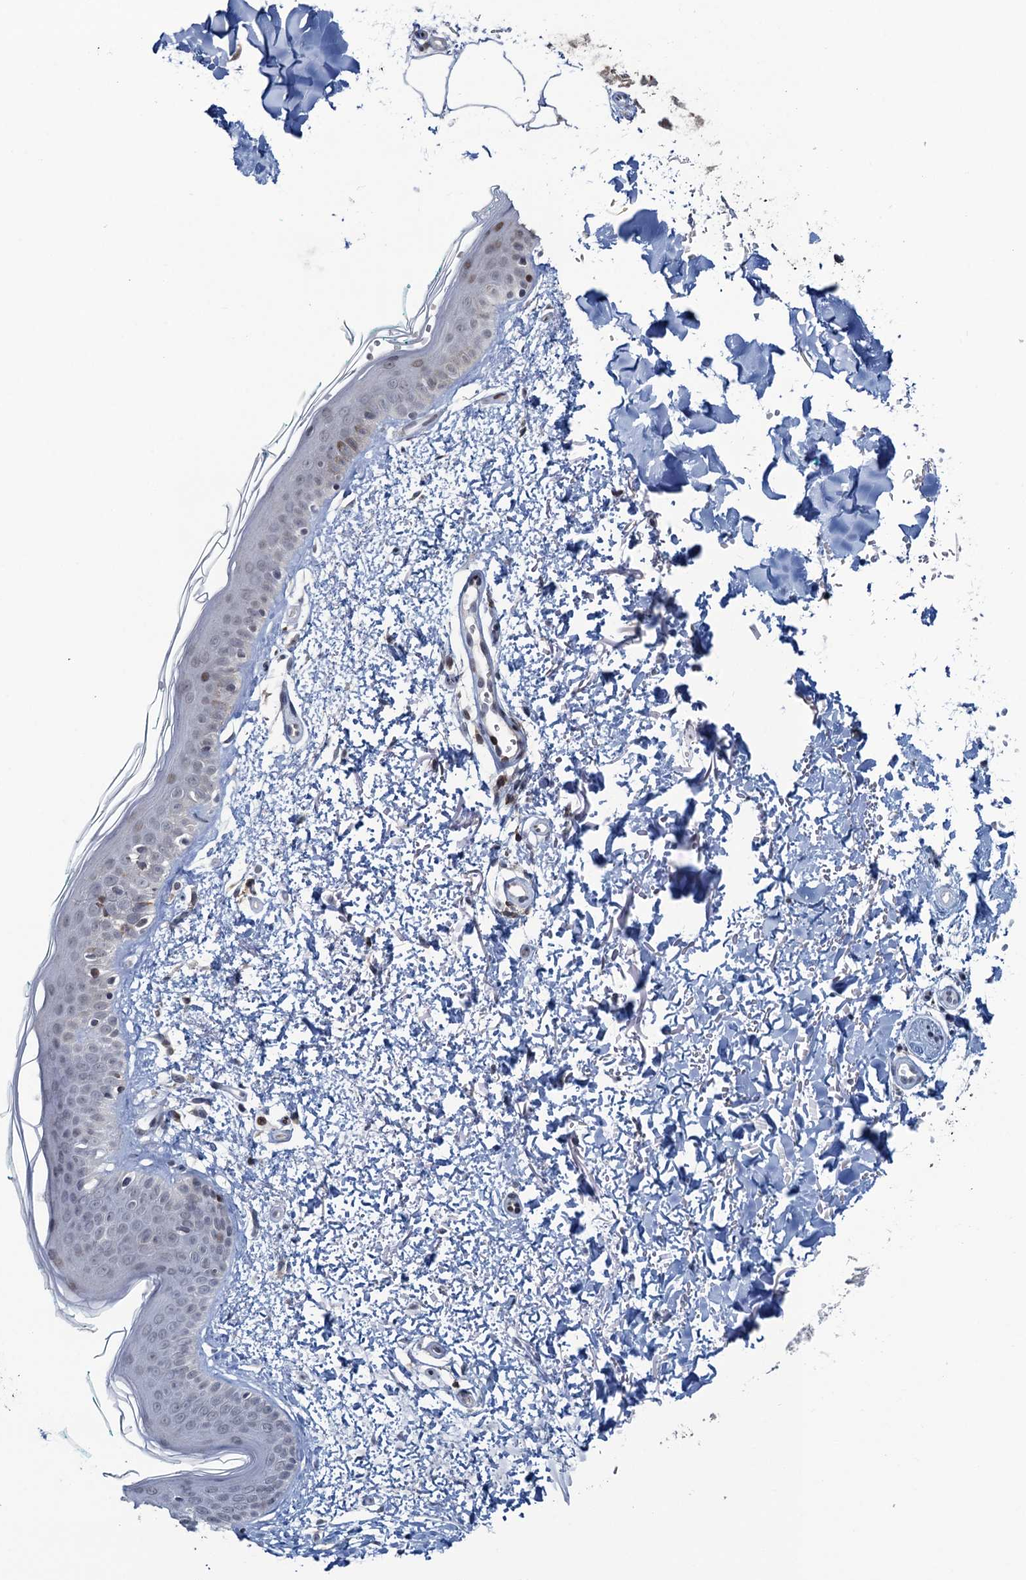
{"staining": {"intensity": "negative", "quantity": "none", "location": "none"}, "tissue": "skin", "cell_type": "Fibroblasts", "image_type": "normal", "snomed": [{"axis": "morphology", "description": "Normal tissue, NOS"}, {"axis": "topography", "description": "Skin"}], "caption": "DAB (3,3'-diaminobenzidine) immunohistochemical staining of benign human skin reveals no significant positivity in fibroblasts.", "gene": "FYB1", "patient": {"sex": "male", "age": 66}}